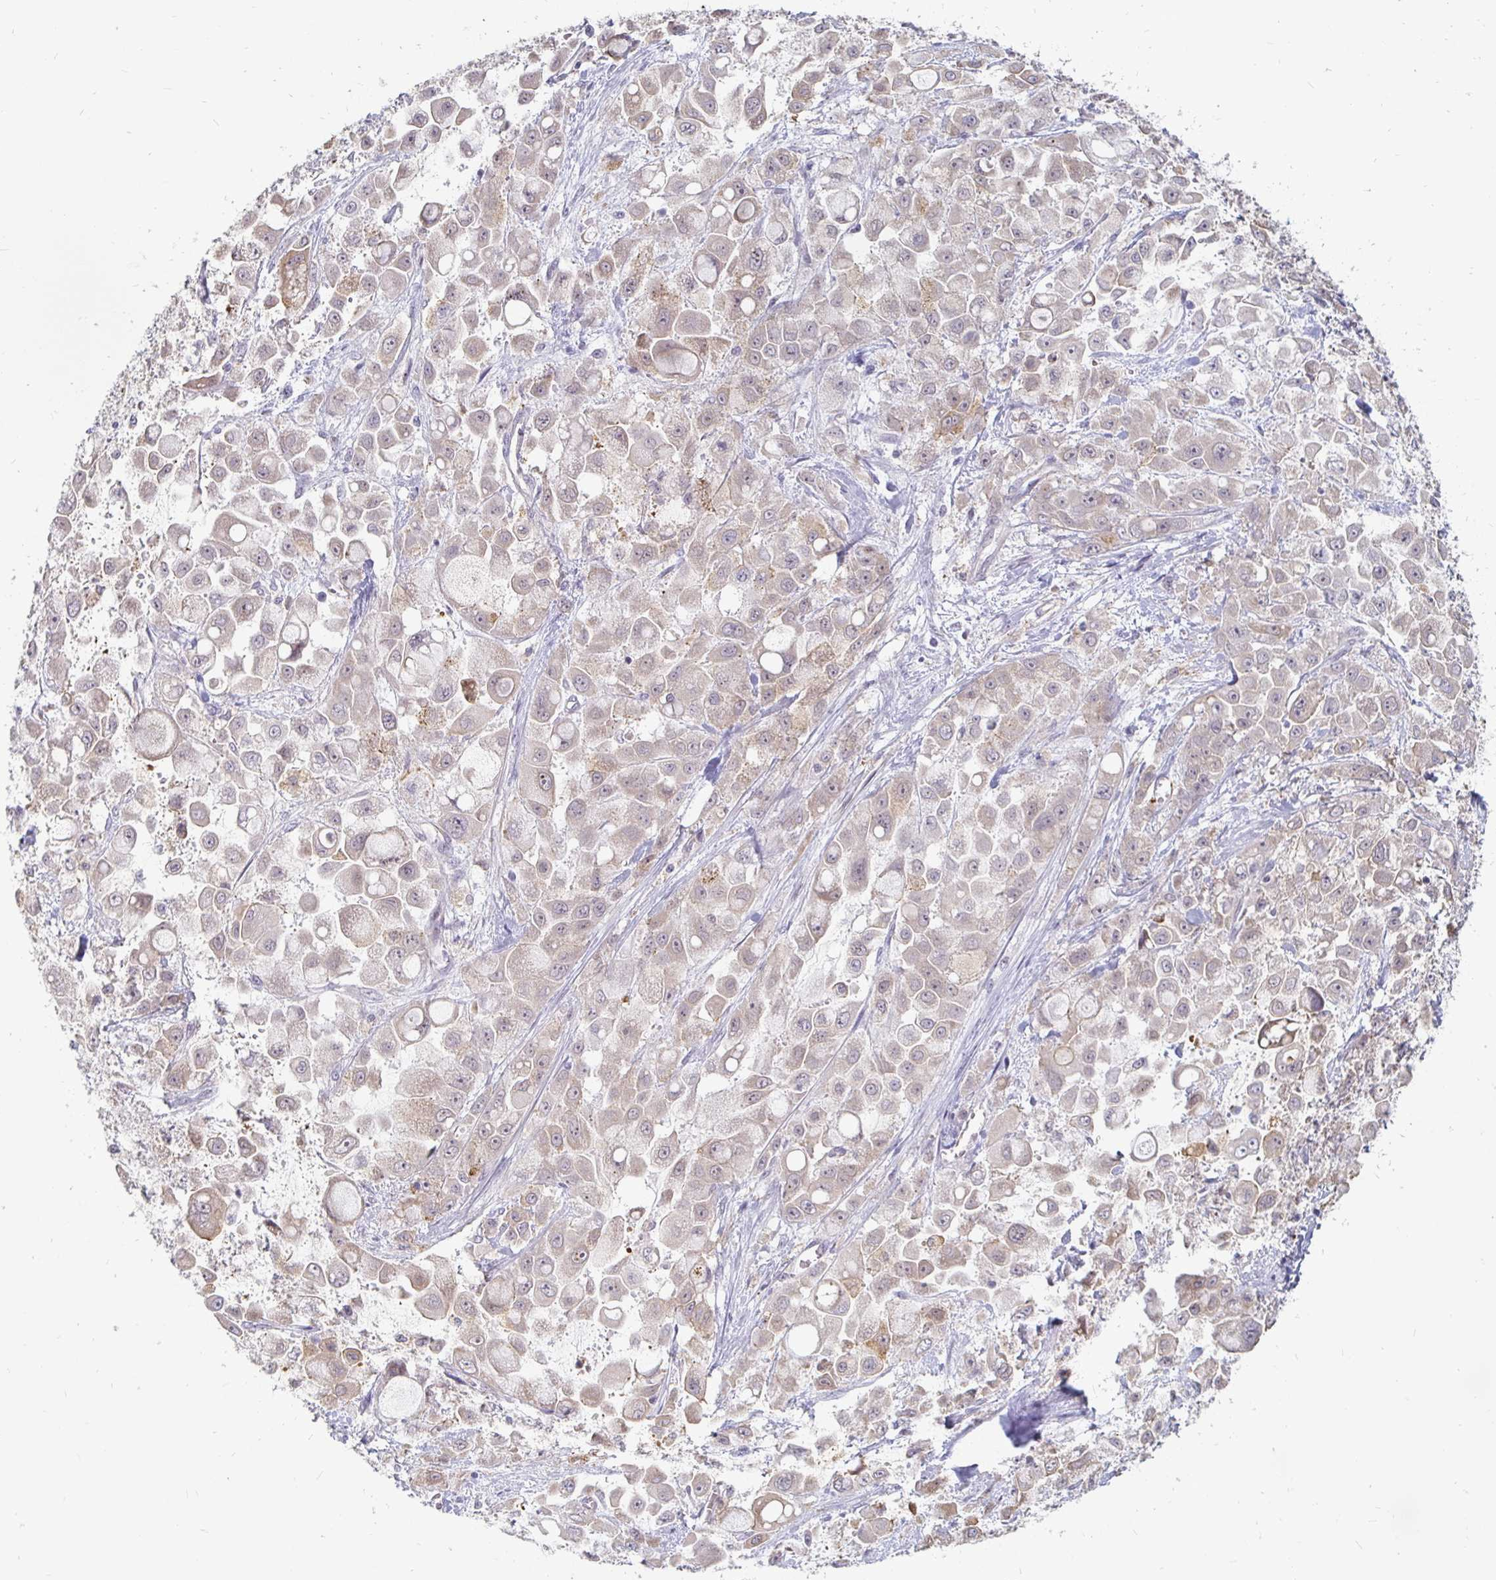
{"staining": {"intensity": "weak", "quantity": "25%-75%", "location": "cytoplasmic/membranous"}, "tissue": "stomach cancer", "cell_type": "Tumor cells", "image_type": "cancer", "snomed": [{"axis": "morphology", "description": "Adenocarcinoma, NOS"}, {"axis": "topography", "description": "Stomach"}], "caption": "DAB (3,3'-diaminobenzidine) immunohistochemical staining of stomach adenocarcinoma displays weak cytoplasmic/membranous protein staining in approximately 25%-75% of tumor cells. The protein is stained brown, and the nuclei are stained in blue (DAB (3,3'-diaminobenzidine) IHC with brightfield microscopy, high magnification).", "gene": "CCDC85A", "patient": {"sex": "female", "age": 76}}